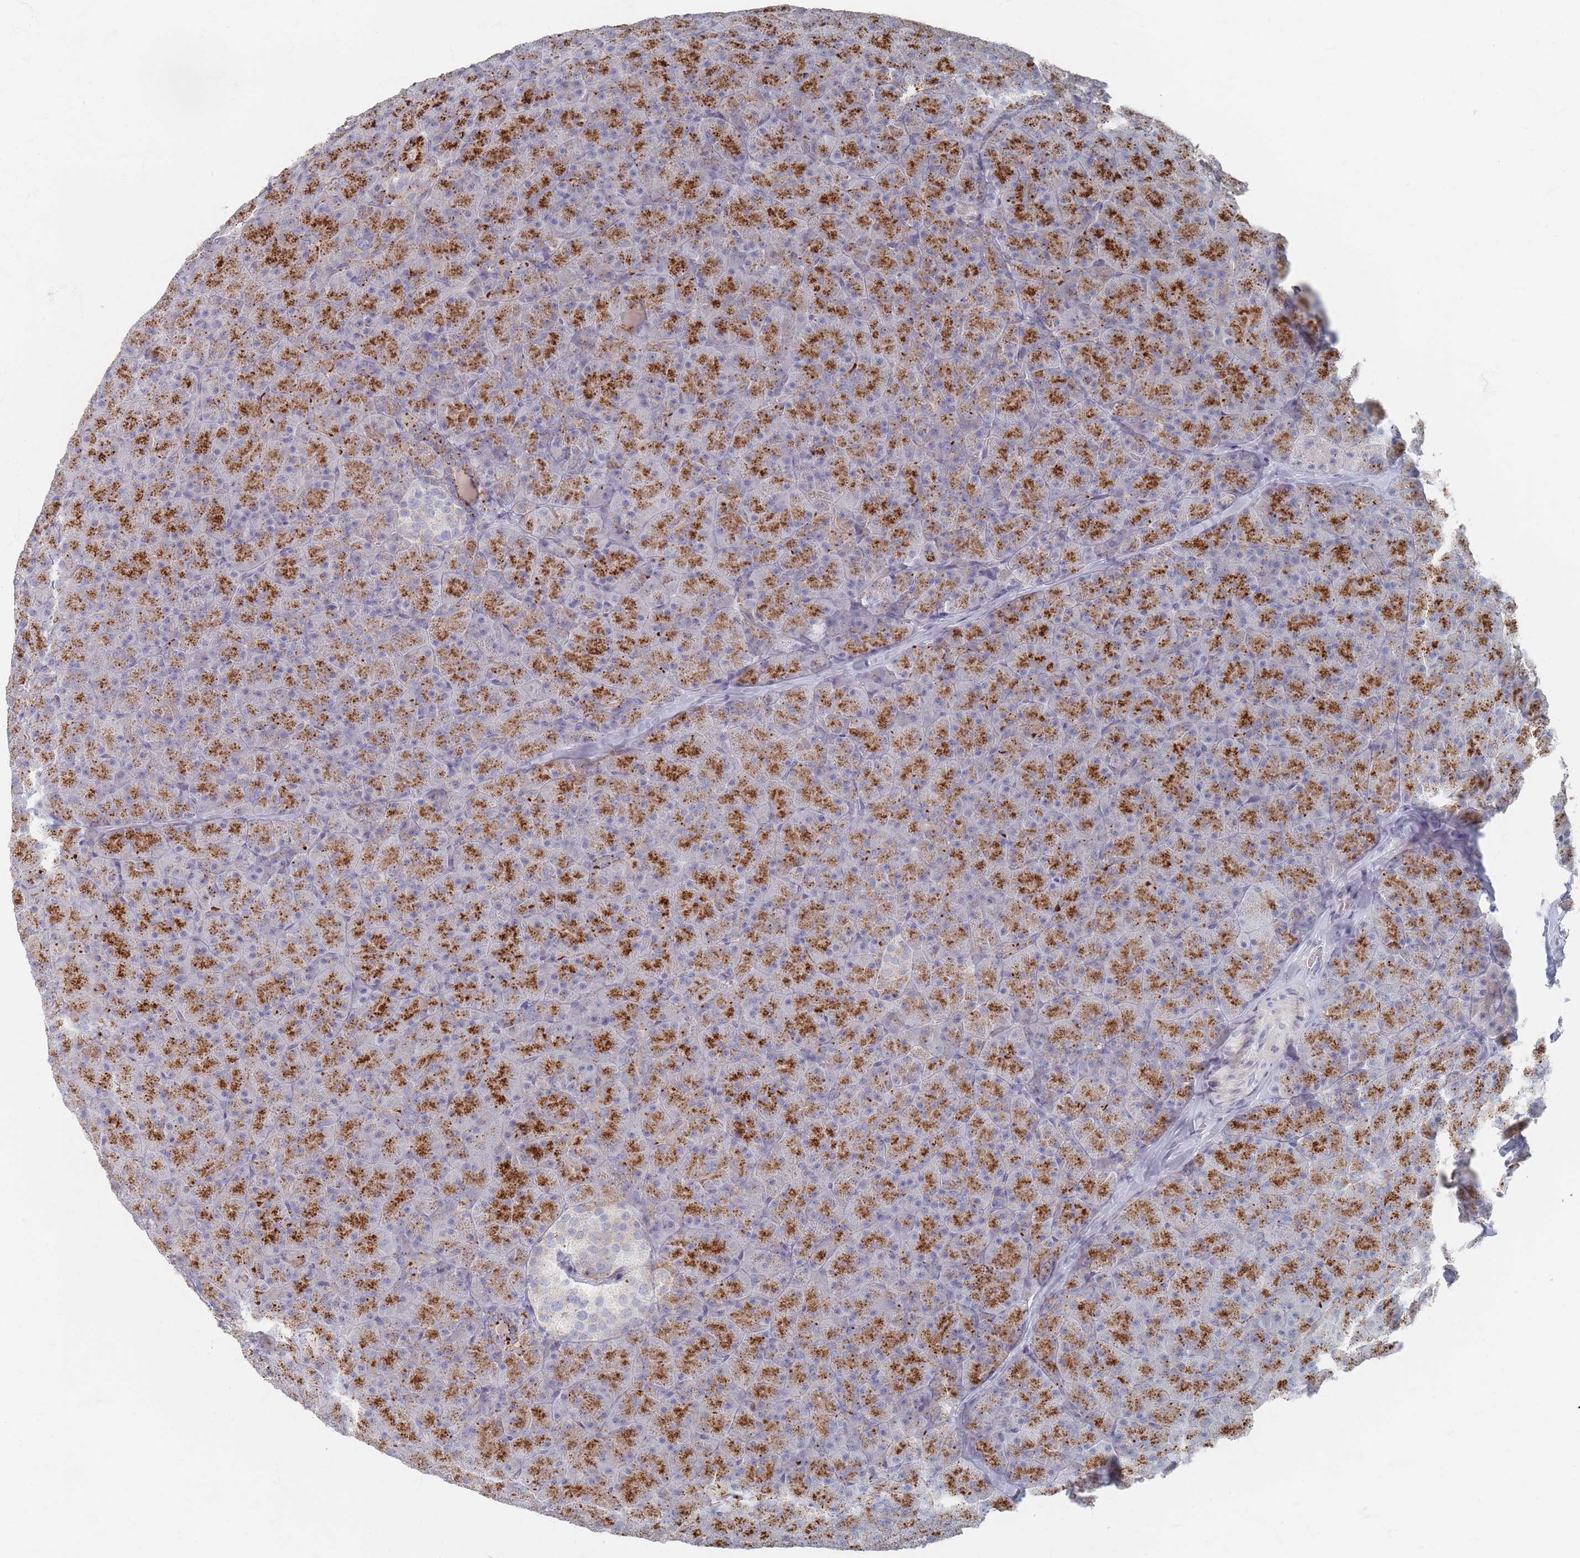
{"staining": {"intensity": "strong", "quantity": ">75%", "location": "cytoplasmic/membranous"}, "tissue": "pancreas", "cell_type": "Exocrine glandular cells", "image_type": "normal", "snomed": [{"axis": "morphology", "description": "Normal tissue, NOS"}, {"axis": "topography", "description": "Pancreas"}], "caption": "Brown immunohistochemical staining in benign pancreas exhibits strong cytoplasmic/membranous positivity in about >75% of exocrine glandular cells.", "gene": "ENSG00000251357", "patient": {"sex": "male", "age": 36}}